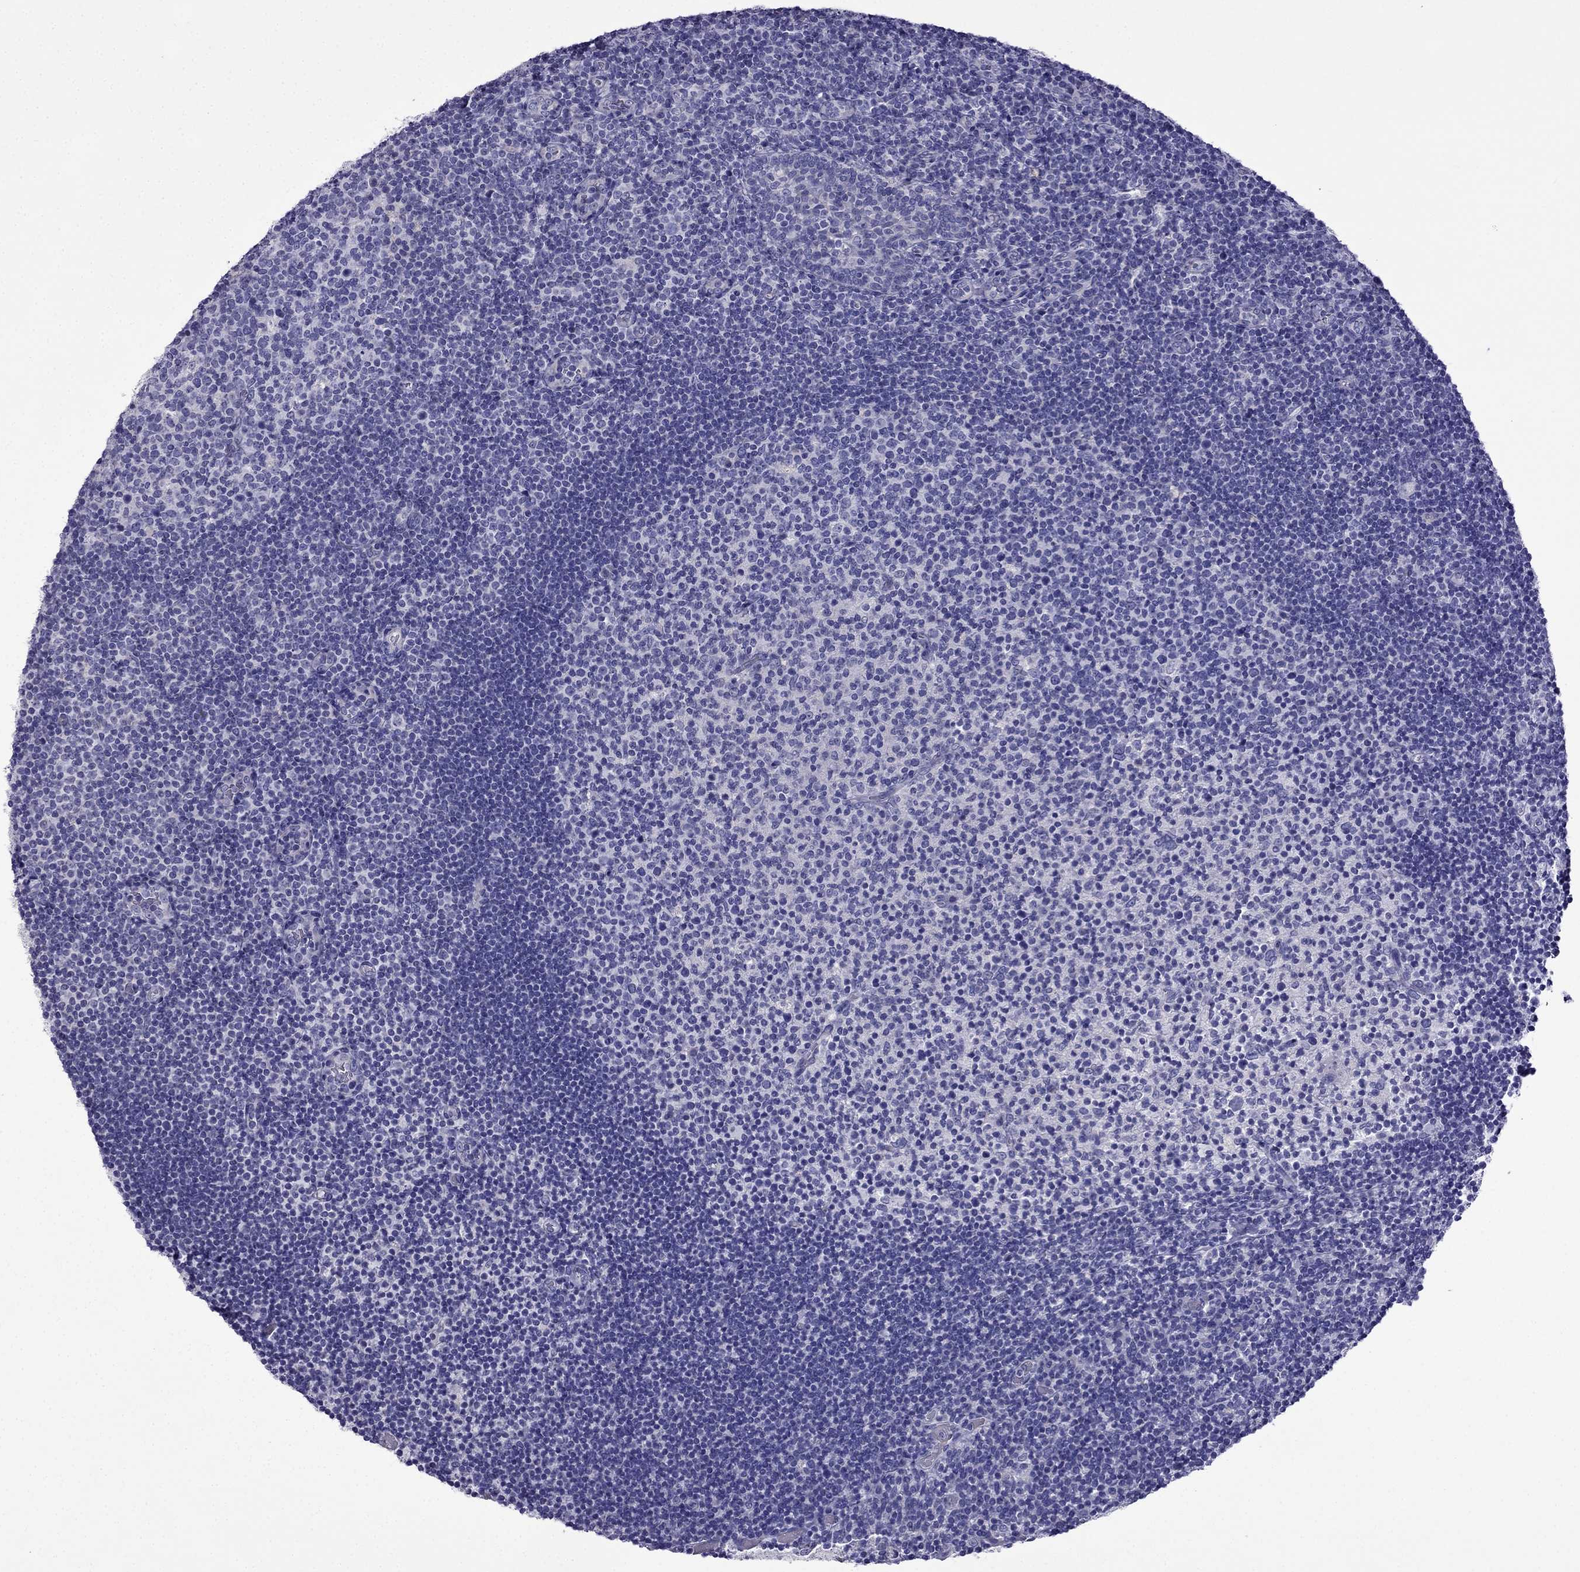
{"staining": {"intensity": "negative", "quantity": "none", "location": "none"}, "tissue": "tonsil", "cell_type": "Germinal center cells", "image_type": "normal", "snomed": [{"axis": "morphology", "description": "Normal tissue, NOS"}, {"axis": "topography", "description": "Tonsil"}], "caption": "High magnification brightfield microscopy of unremarkable tonsil stained with DAB (brown) and counterstained with hematoxylin (blue): germinal center cells show no significant positivity. The staining was performed using DAB to visualize the protein expression in brown, while the nuclei were stained in blue with hematoxylin (Magnification: 20x).", "gene": "TDRD1", "patient": {"sex": "female", "age": 10}}